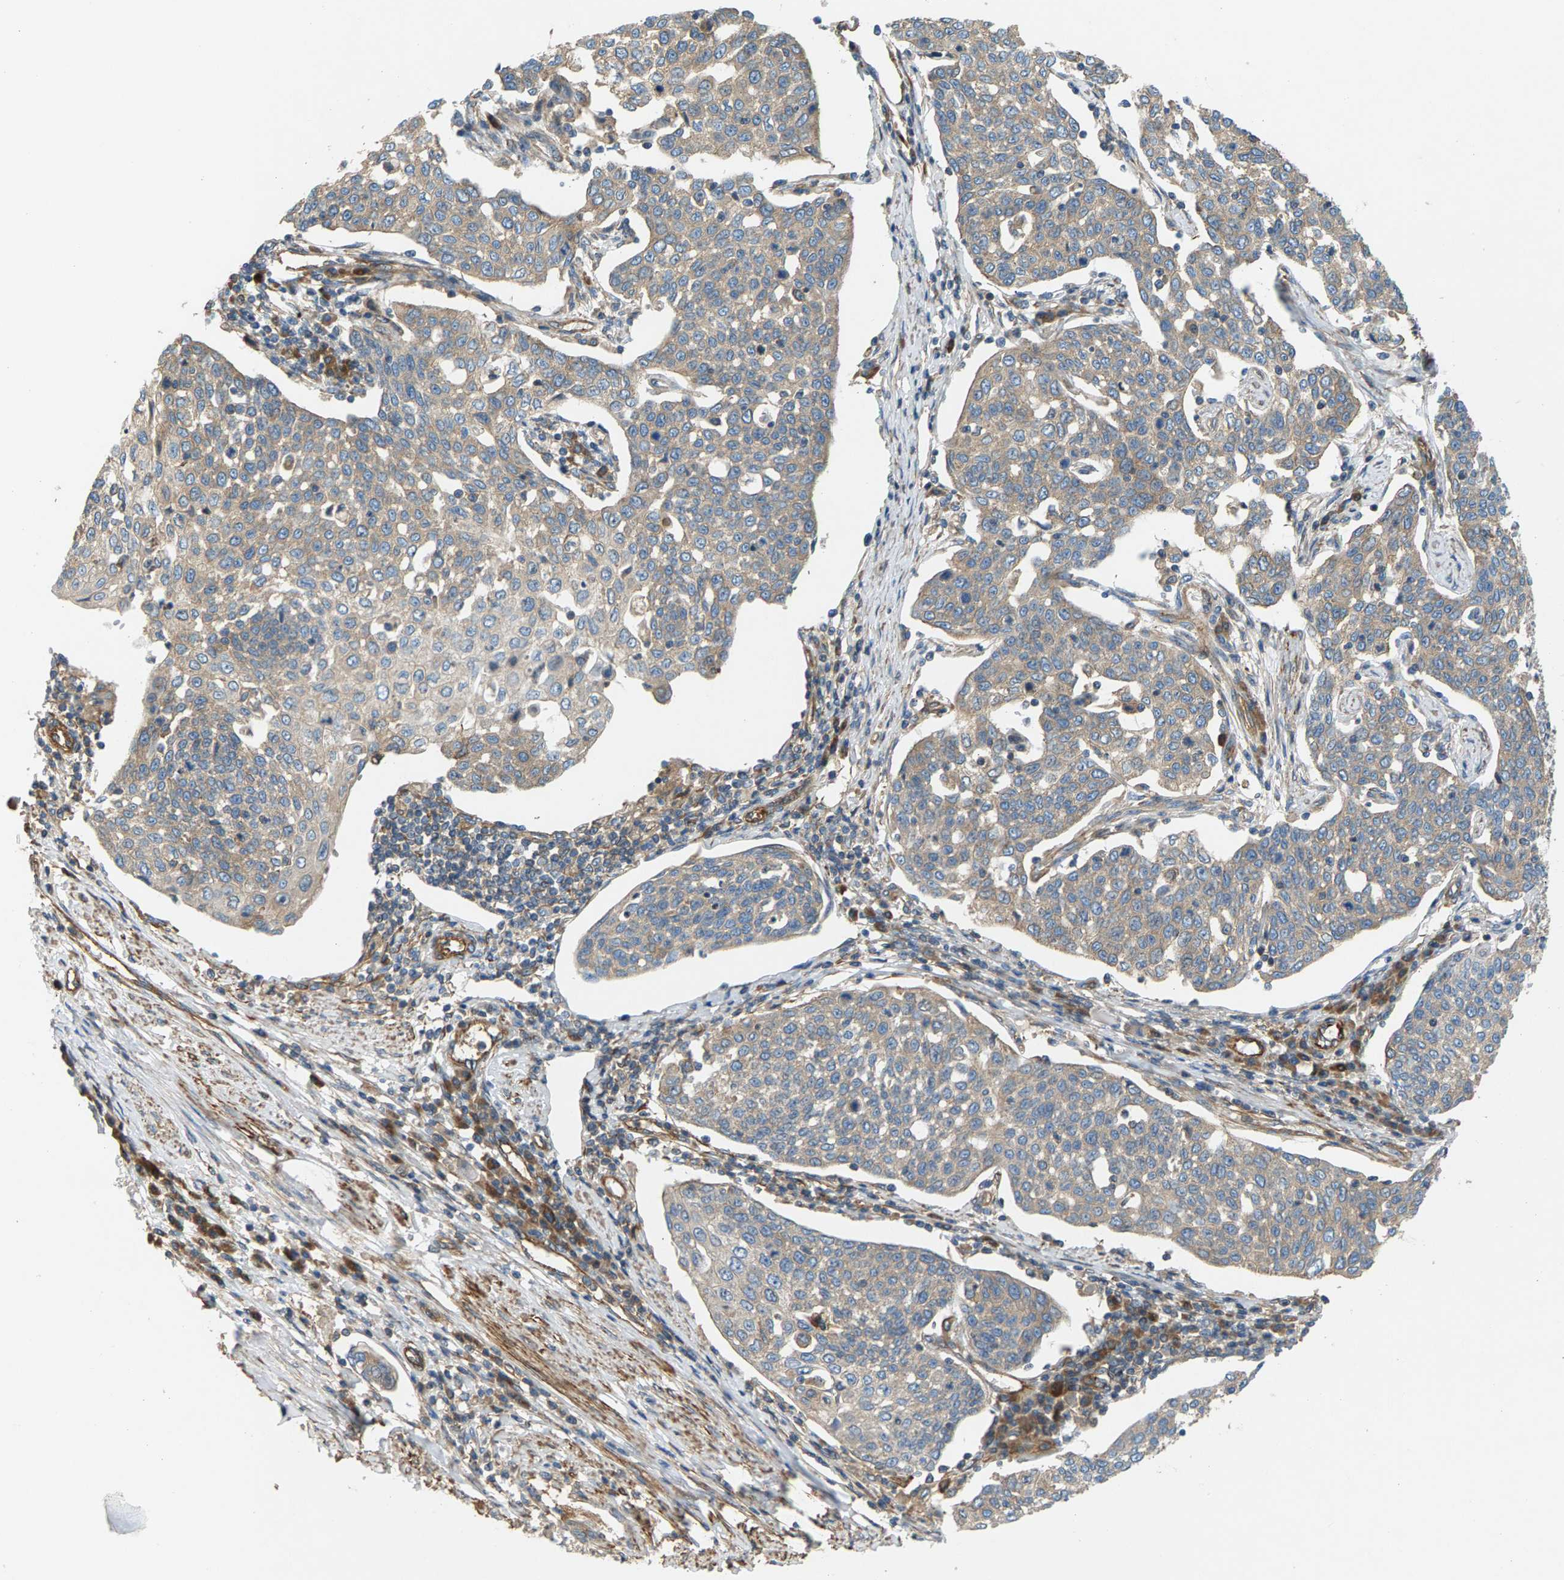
{"staining": {"intensity": "weak", "quantity": "25%-75%", "location": "cytoplasmic/membranous"}, "tissue": "cervical cancer", "cell_type": "Tumor cells", "image_type": "cancer", "snomed": [{"axis": "morphology", "description": "Squamous cell carcinoma, NOS"}, {"axis": "topography", "description": "Cervix"}], "caption": "Human cervical cancer stained with a brown dye reveals weak cytoplasmic/membranous positive positivity in about 25%-75% of tumor cells.", "gene": "PDCL", "patient": {"sex": "female", "age": 34}}